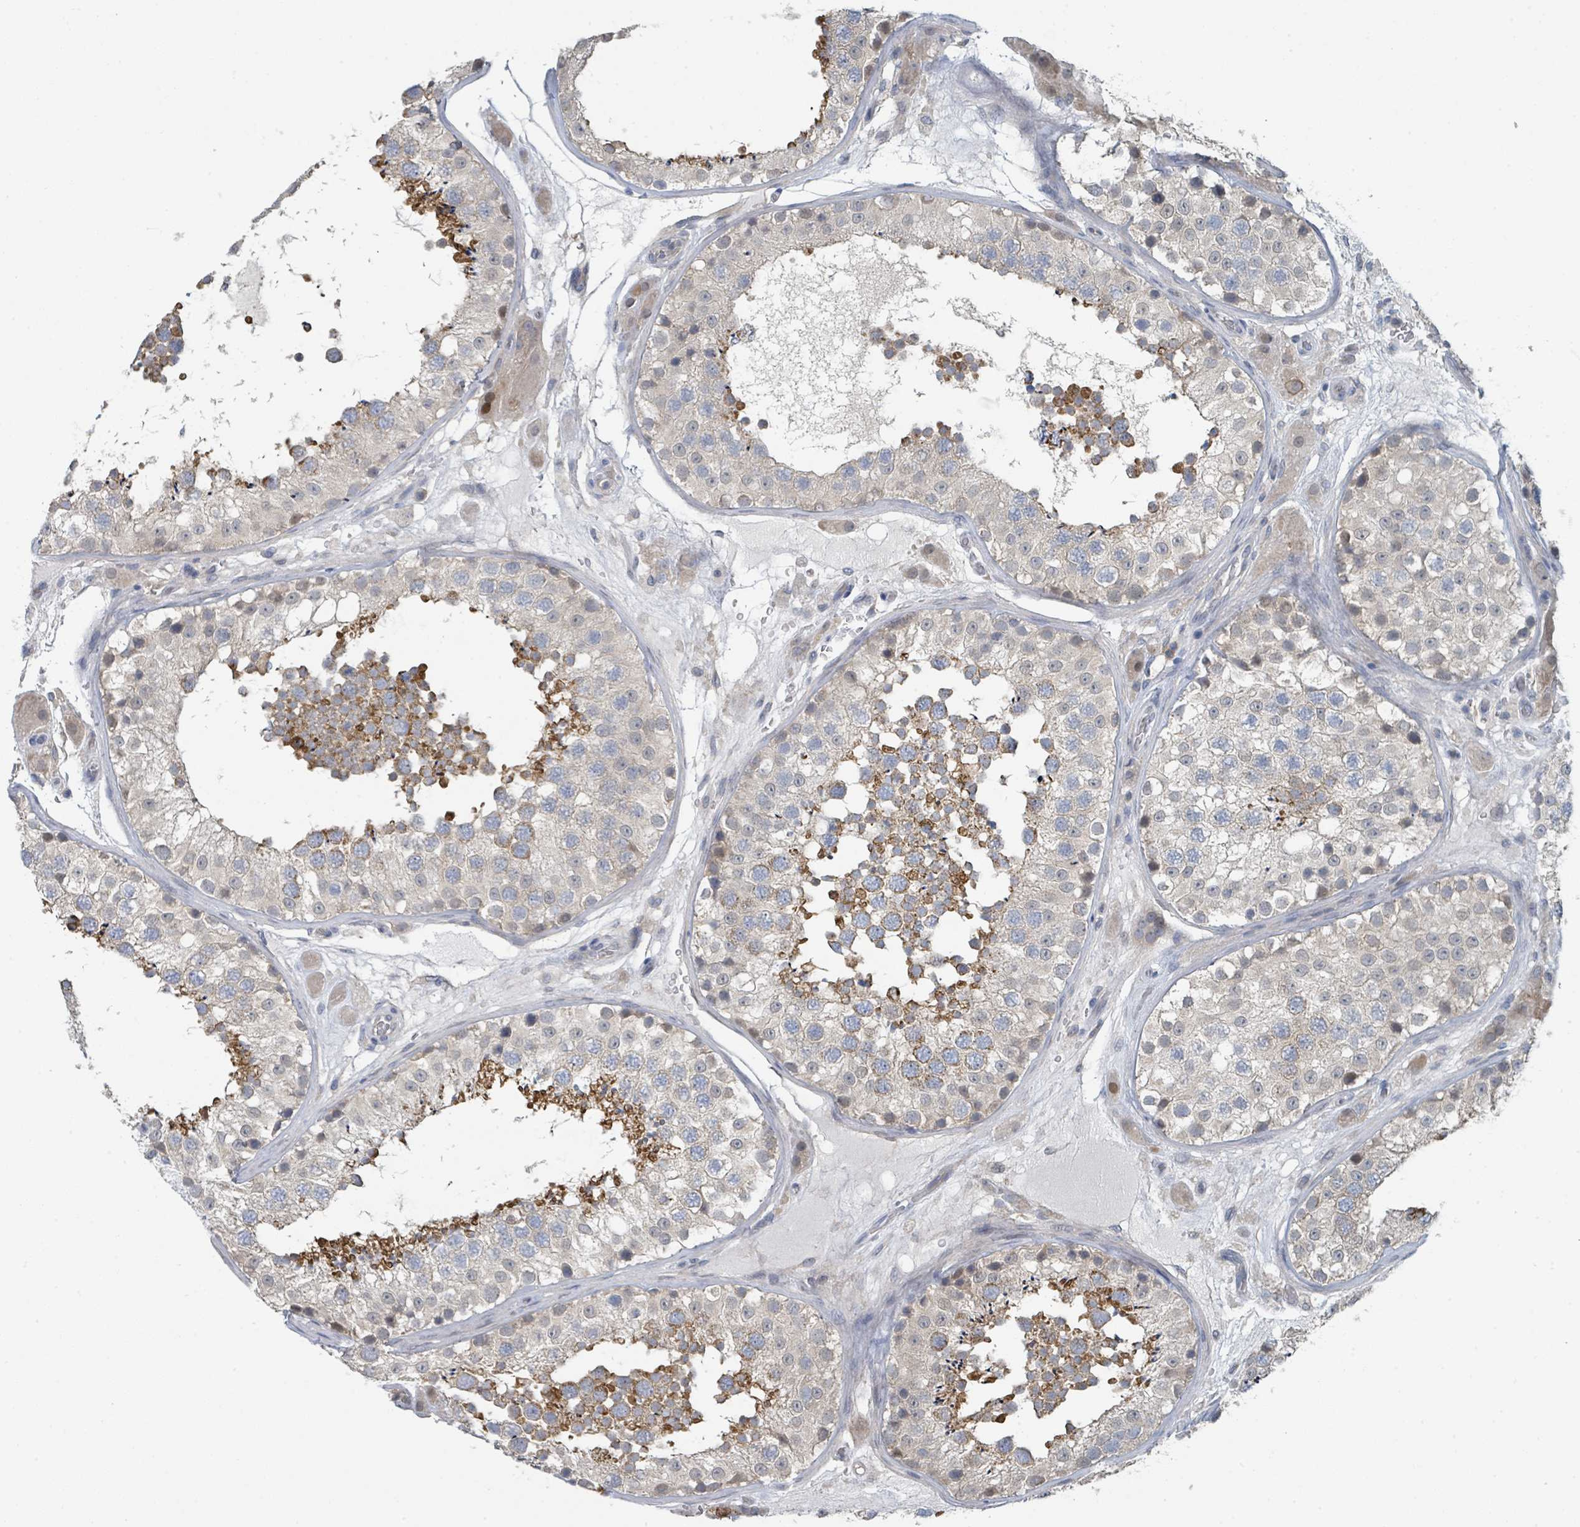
{"staining": {"intensity": "moderate", "quantity": "25%-75%", "location": "cytoplasmic/membranous"}, "tissue": "testis", "cell_type": "Cells in seminiferous ducts", "image_type": "normal", "snomed": [{"axis": "morphology", "description": "Normal tissue, NOS"}, {"axis": "topography", "description": "Testis"}], "caption": "Moderate cytoplasmic/membranous protein staining is seen in about 25%-75% of cells in seminiferous ducts in testis. (DAB IHC with brightfield microscopy, high magnification).", "gene": "LRRC42", "patient": {"sex": "male", "age": 26}}